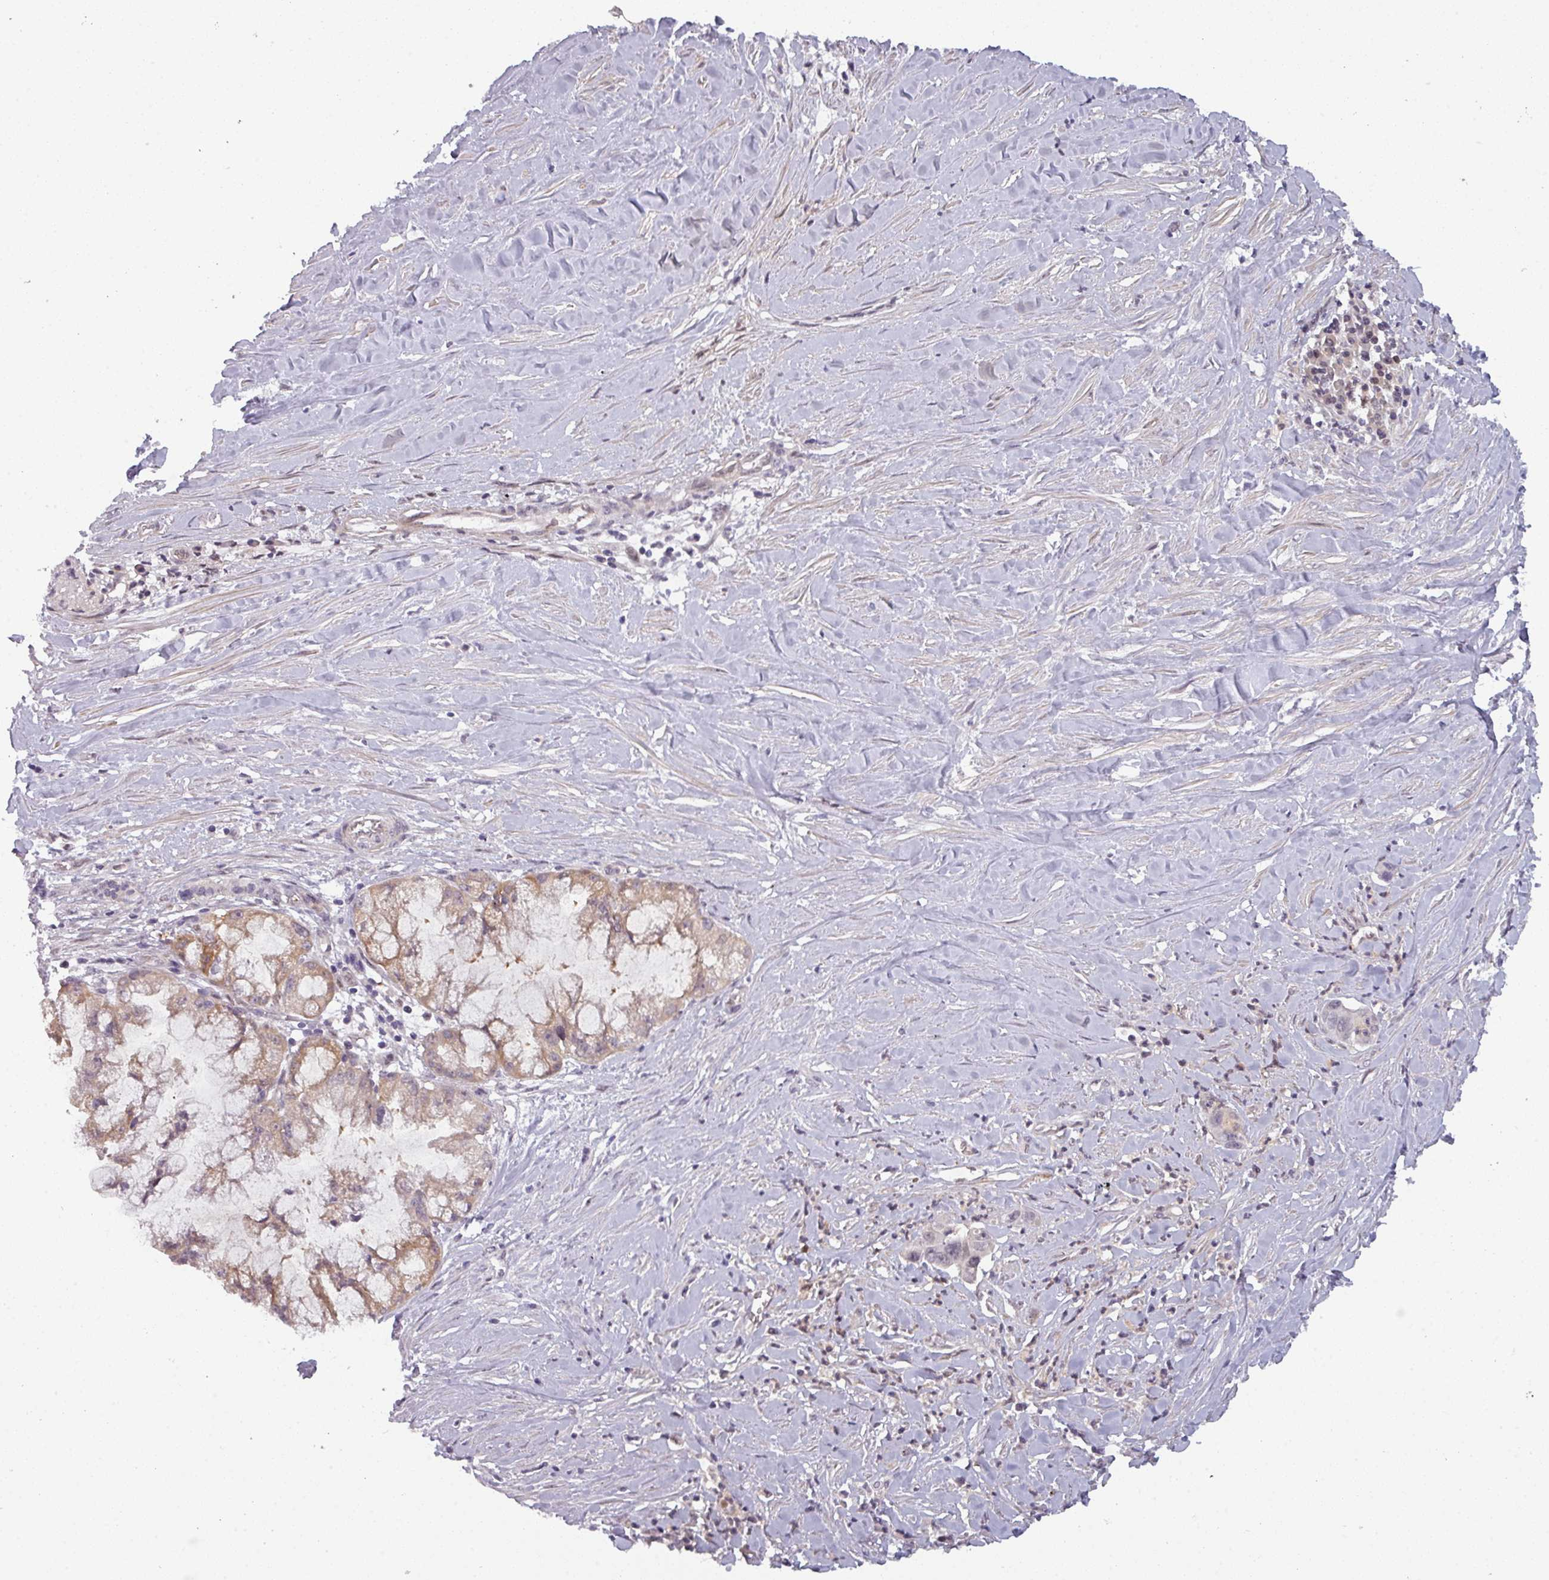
{"staining": {"intensity": "moderate", "quantity": "<25%", "location": "cytoplasmic/membranous"}, "tissue": "pancreatic cancer", "cell_type": "Tumor cells", "image_type": "cancer", "snomed": [{"axis": "morphology", "description": "Adenocarcinoma, NOS"}, {"axis": "topography", "description": "Pancreas"}], "caption": "A micrograph showing moderate cytoplasmic/membranous positivity in about <25% of tumor cells in pancreatic cancer (adenocarcinoma), as visualized by brown immunohistochemical staining.", "gene": "PRAMEF12", "patient": {"sex": "male", "age": 73}}